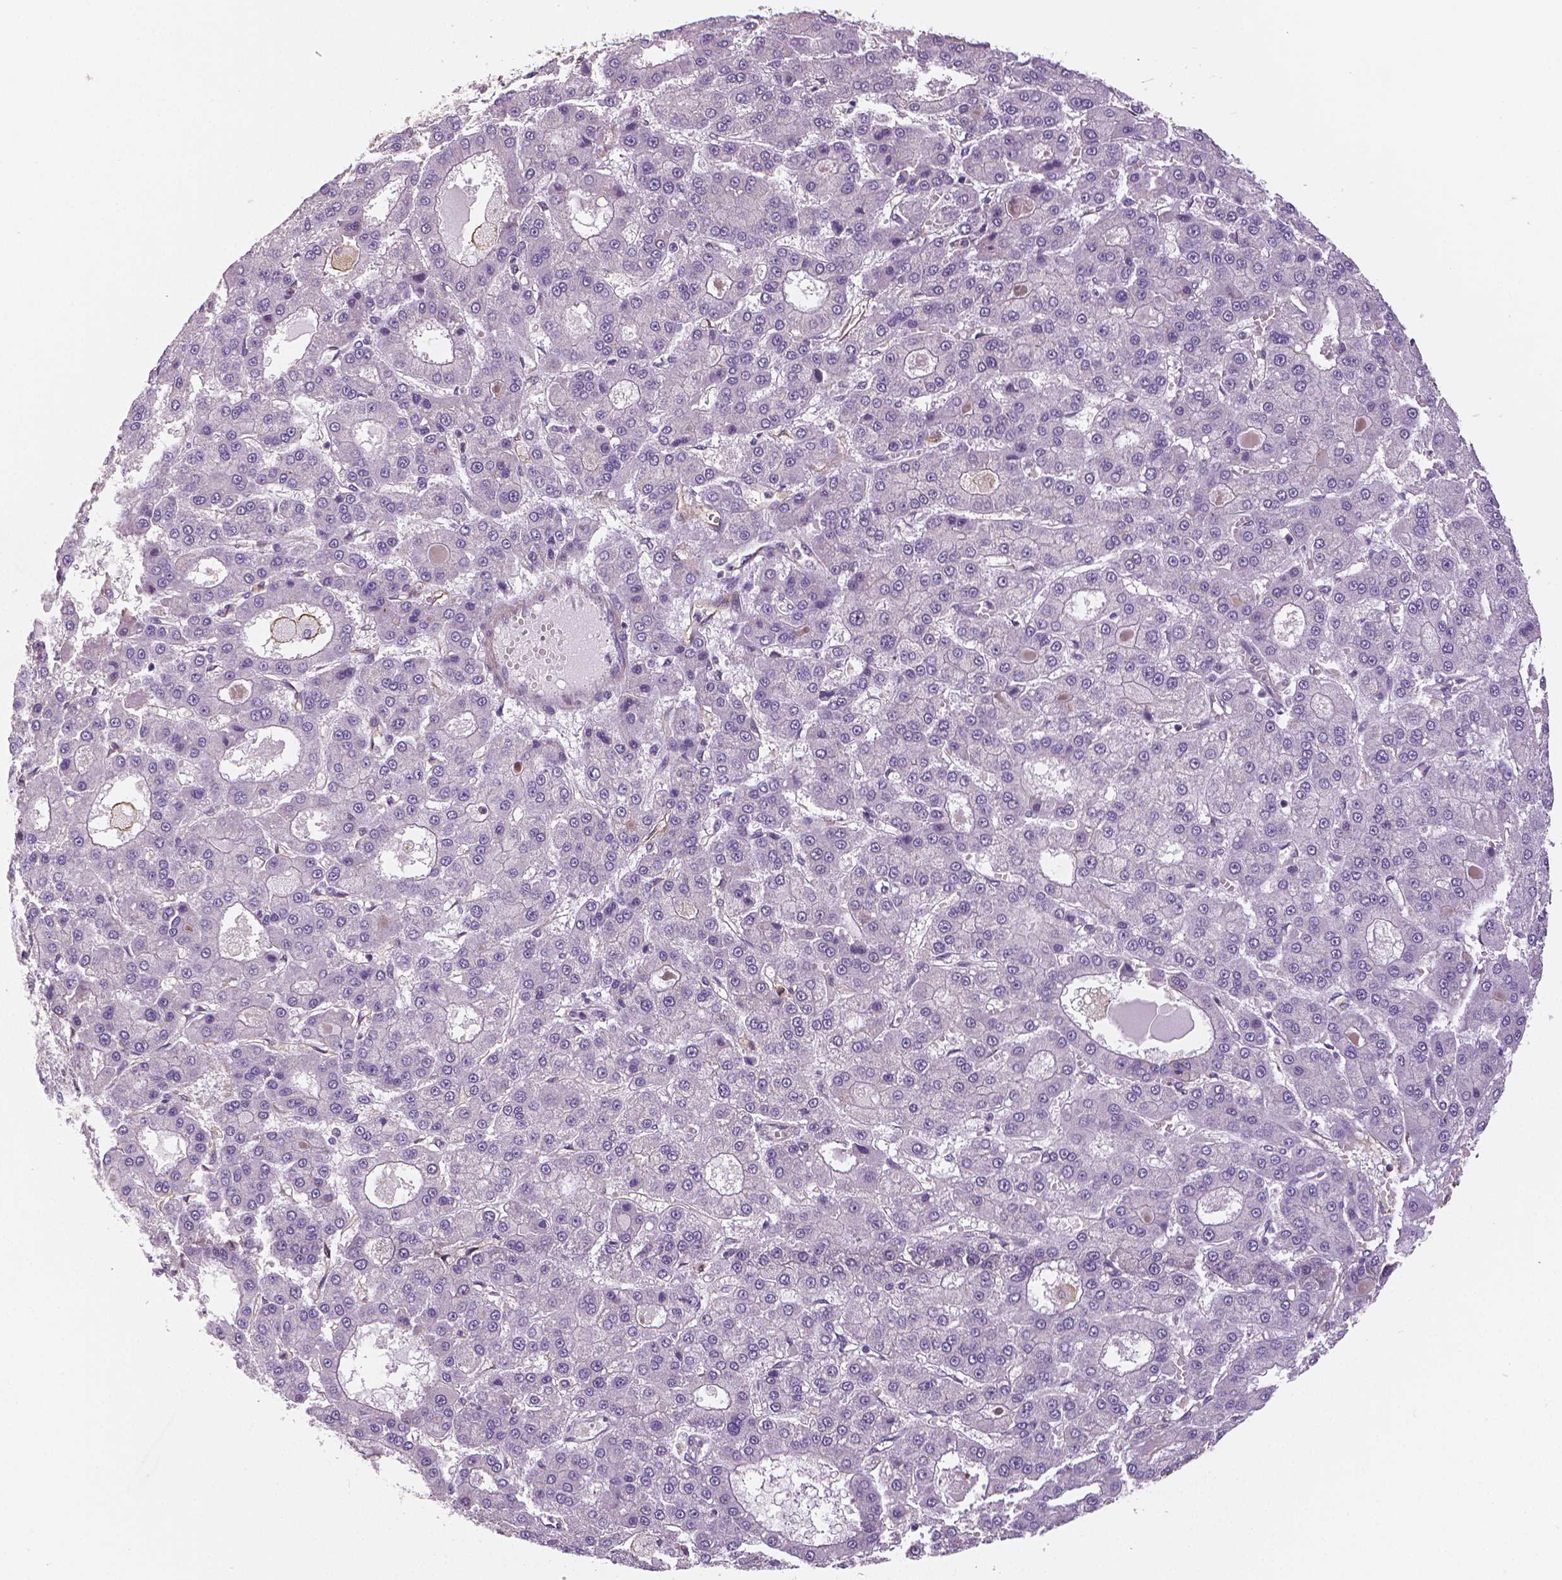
{"staining": {"intensity": "negative", "quantity": "none", "location": "none"}, "tissue": "liver cancer", "cell_type": "Tumor cells", "image_type": "cancer", "snomed": [{"axis": "morphology", "description": "Carcinoma, Hepatocellular, NOS"}, {"axis": "topography", "description": "Liver"}], "caption": "The histopathology image exhibits no significant expression in tumor cells of liver cancer.", "gene": "MKI67", "patient": {"sex": "male", "age": 70}}